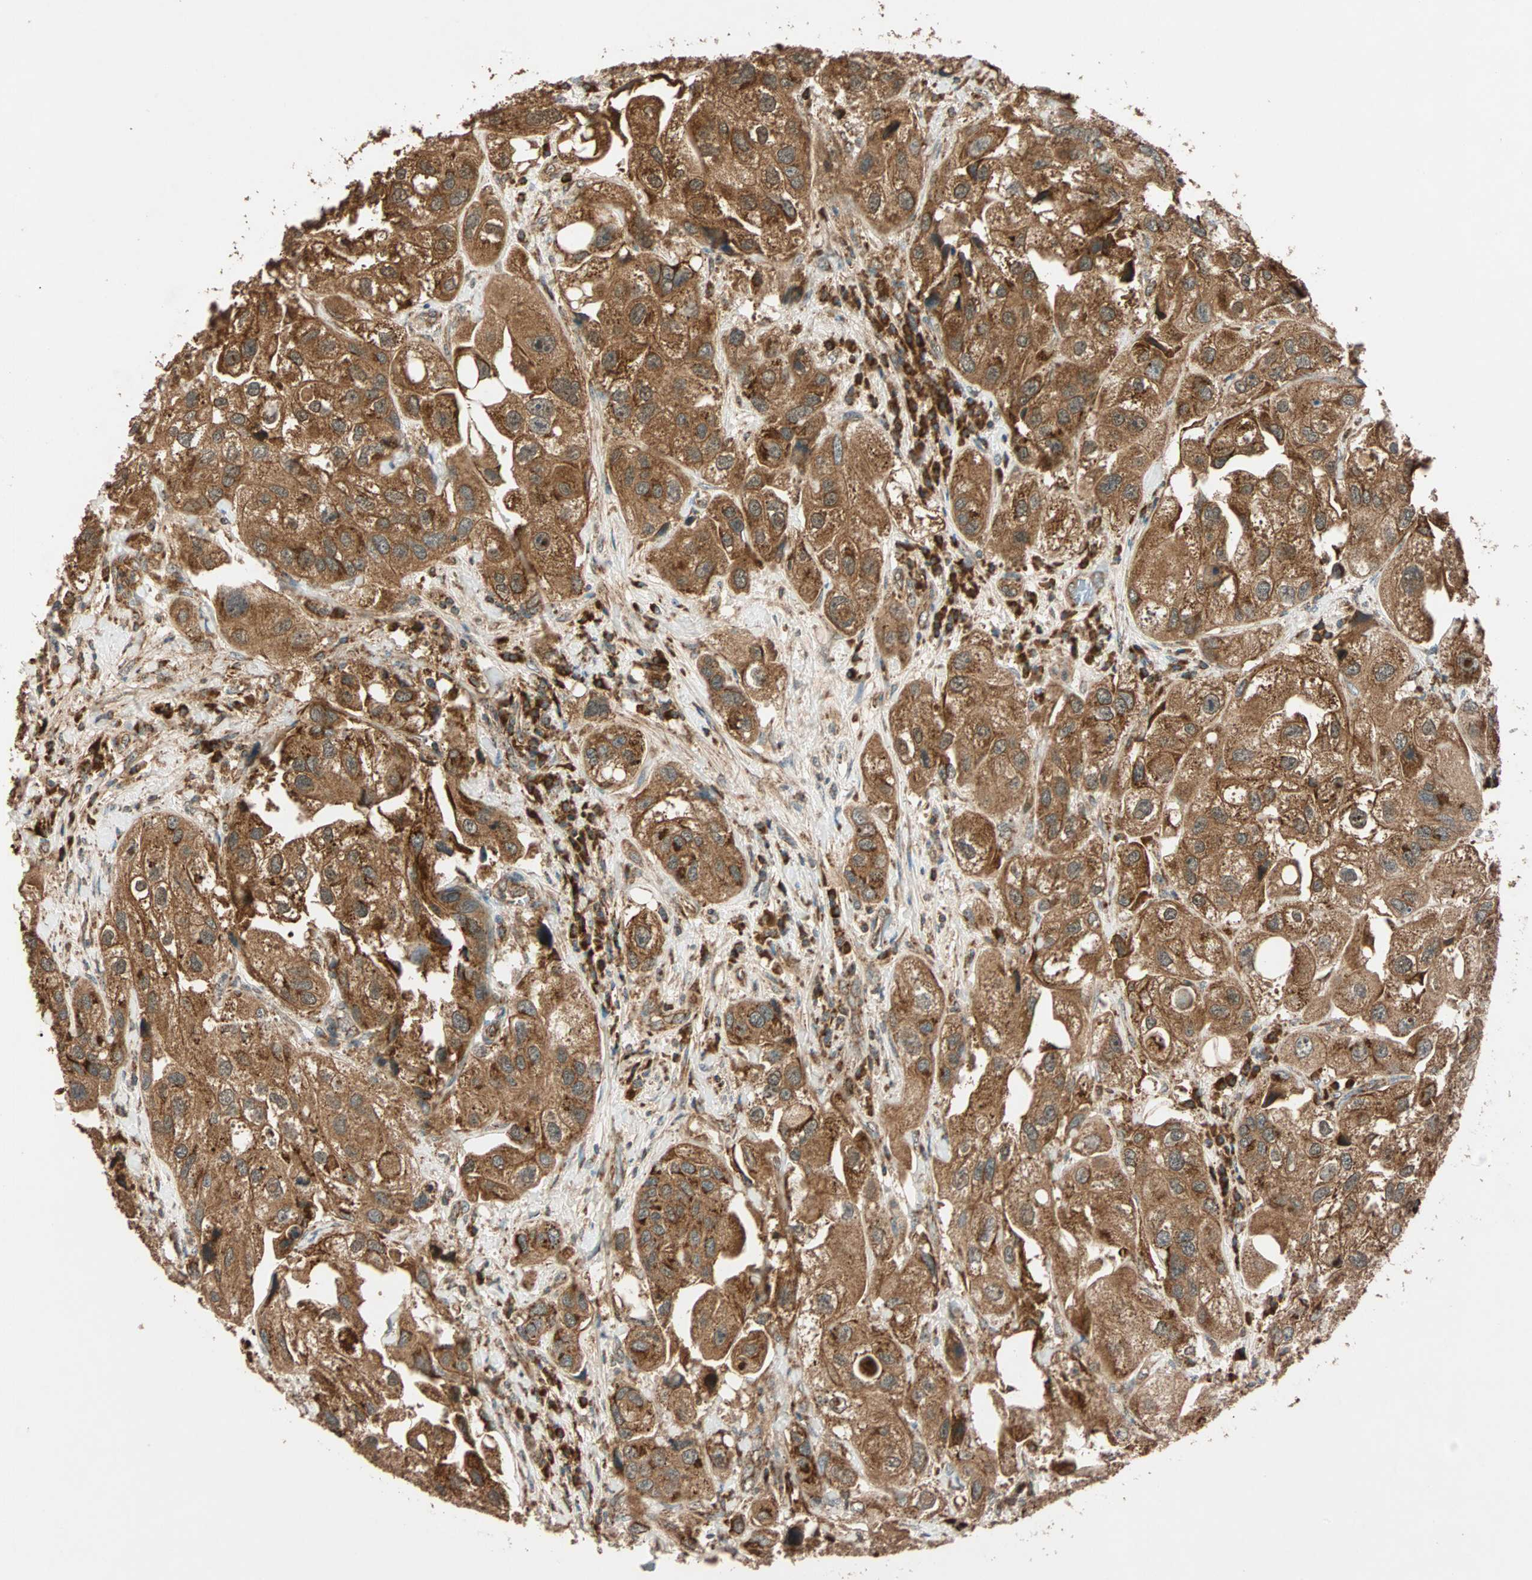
{"staining": {"intensity": "strong", "quantity": ">75%", "location": "cytoplasmic/membranous"}, "tissue": "urothelial cancer", "cell_type": "Tumor cells", "image_type": "cancer", "snomed": [{"axis": "morphology", "description": "Urothelial carcinoma, High grade"}, {"axis": "topography", "description": "Urinary bladder"}], "caption": "Urothelial cancer stained for a protein displays strong cytoplasmic/membranous positivity in tumor cells.", "gene": "MAPK1", "patient": {"sex": "female", "age": 64}}